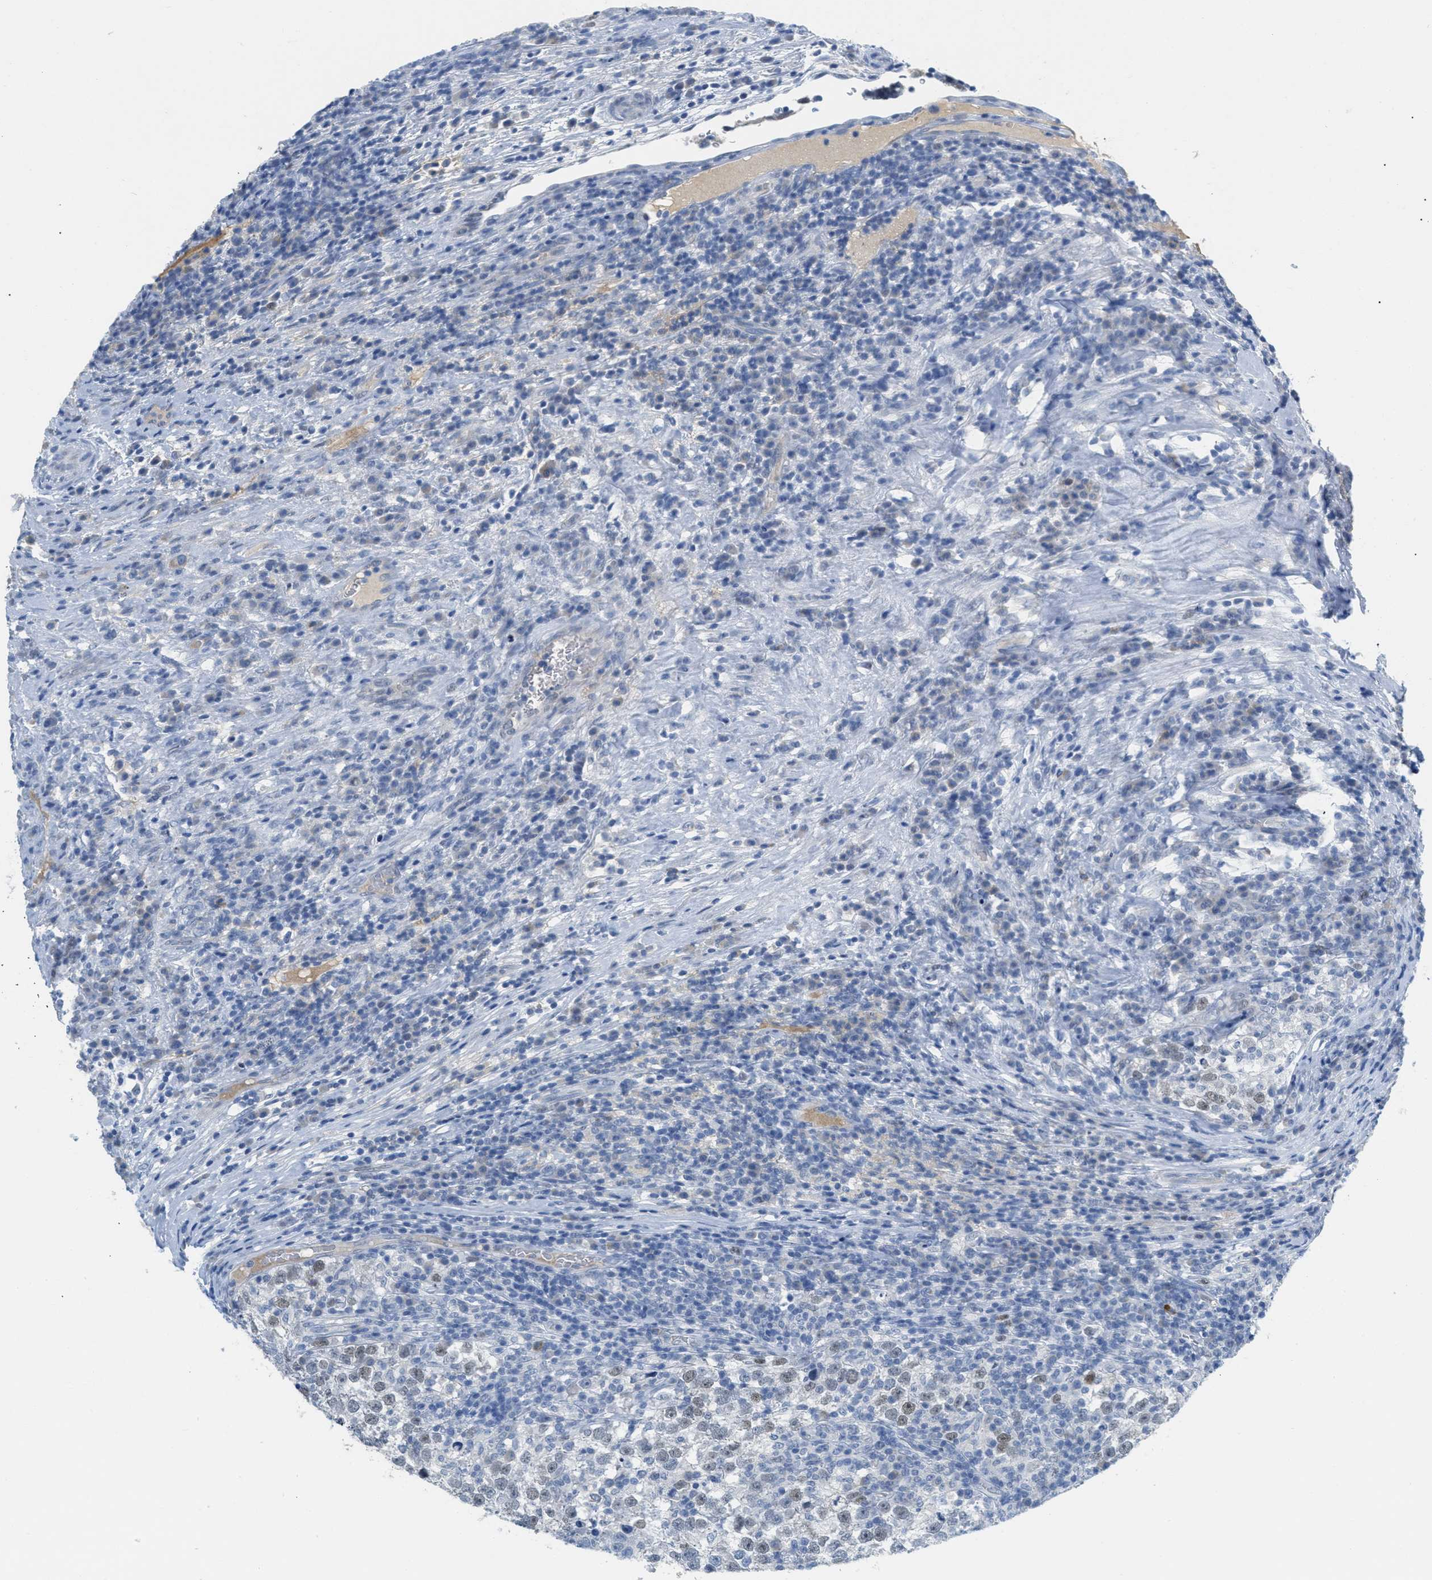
{"staining": {"intensity": "moderate", "quantity": "25%-75%", "location": "nuclear"}, "tissue": "testis cancer", "cell_type": "Tumor cells", "image_type": "cancer", "snomed": [{"axis": "morphology", "description": "Normal tissue, NOS"}, {"axis": "morphology", "description": "Seminoma, NOS"}, {"axis": "topography", "description": "Testis"}], "caption": "Brown immunohistochemical staining in testis seminoma reveals moderate nuclear expression in approximately 25%-75% of tumor cells.", "gene": "HSF2", "patient": {"sex": "male", "age": 43}}